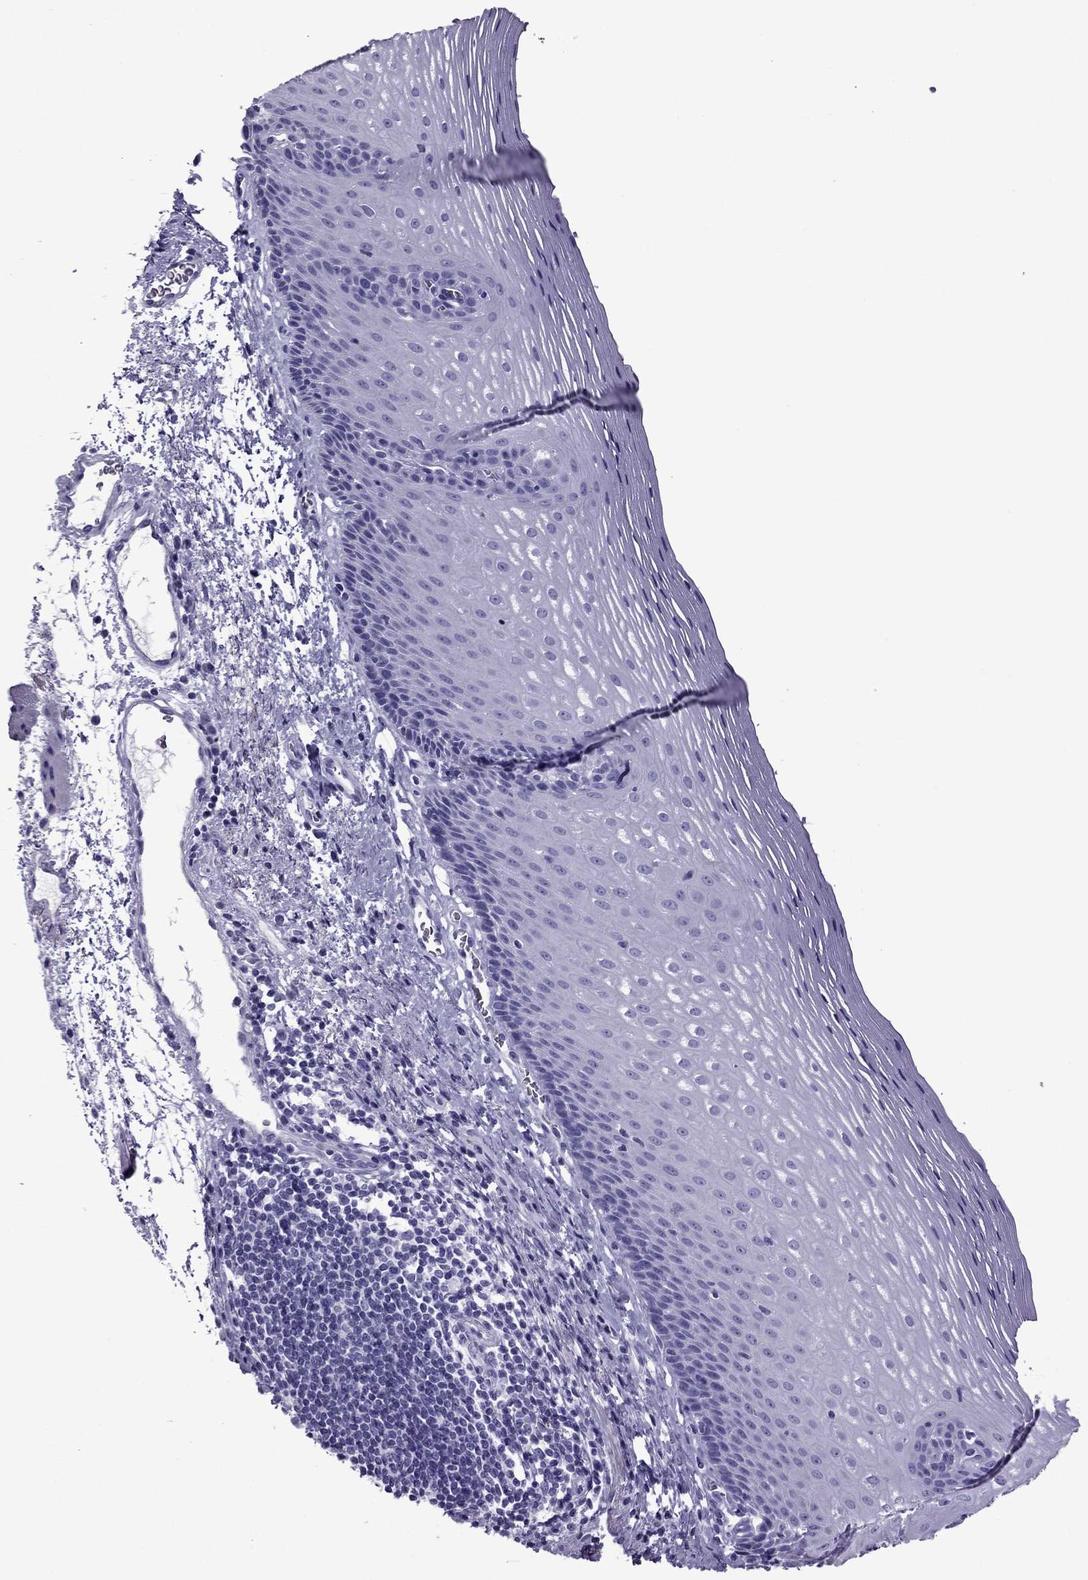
{"staining": {"intensity": "negative", "quantity": "none", "location": "none"}, "tissue": "esophagus", "cell_type": "Squamous epithelial cells", "image_type": "normal", "snomed": [{"axis": "morphology", "description": "Normal tissue, NOS"}, {"axis": "topography", "description": "Esophagus"}], "caption": "Human esophagus stained for a protein using immunohistochemistry (IHC) exhibits no staining in squamous epithelial cells.", "gene": "TFF3", "patient": {"sex": "male", "age": 76}}